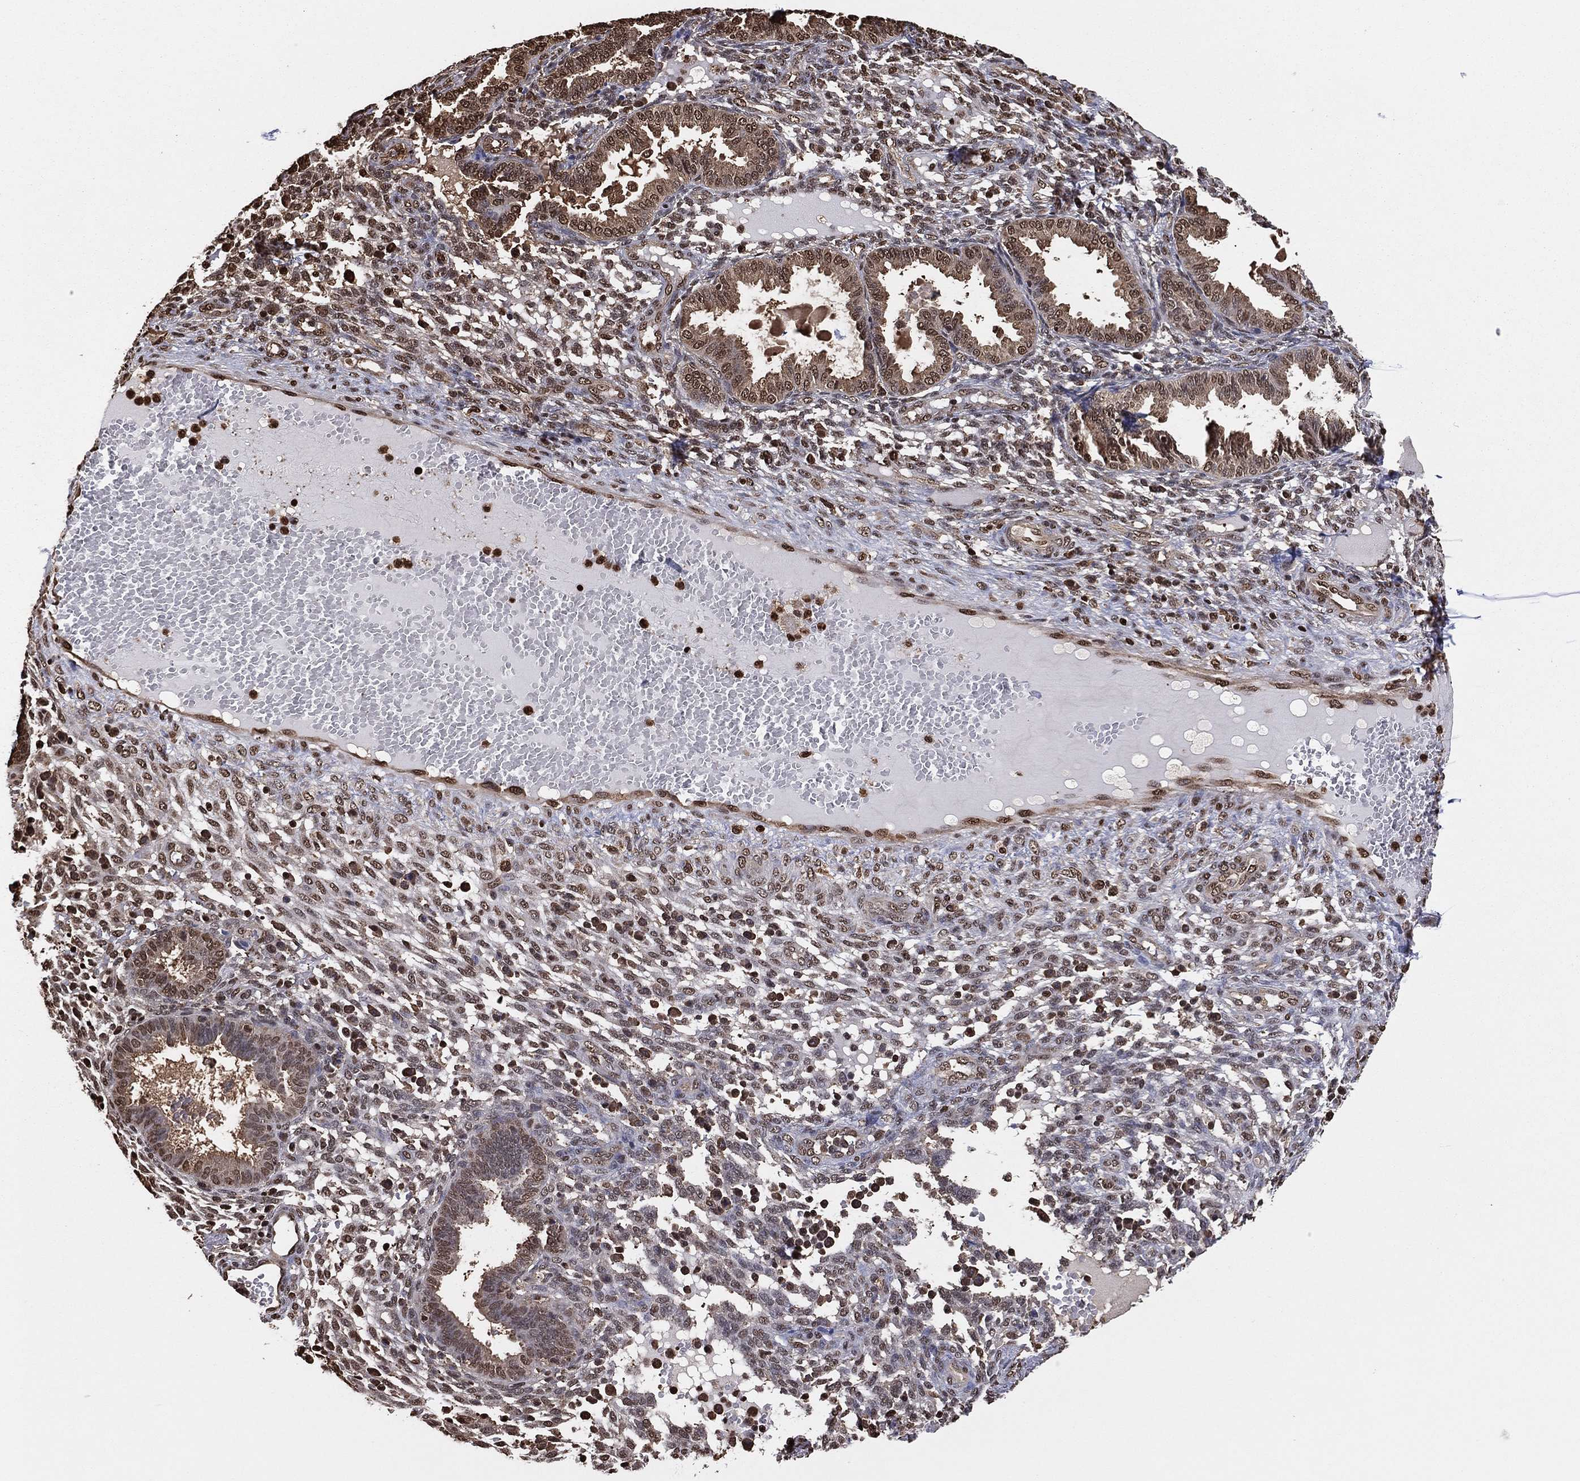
{"staining": {"intensity": "moderate", "quantity": ">75%", "location": "nuclear"}, "tissue": "endometrium", "cell_type": "Cells in endometrial stroma", "image_type": "normal", "snomed": [{"axis": "morphology", "description": "Normal tissue, NOS"}, {"axis": "topography", "description": "Endometrium"}], "caption": "Cells in endometrial stroma reveal moderate nuclear expression in approximately >75% of cells in benign endometrium.", "gene": "GAPDH", "patient": {"sex": "female", "age": 42}}